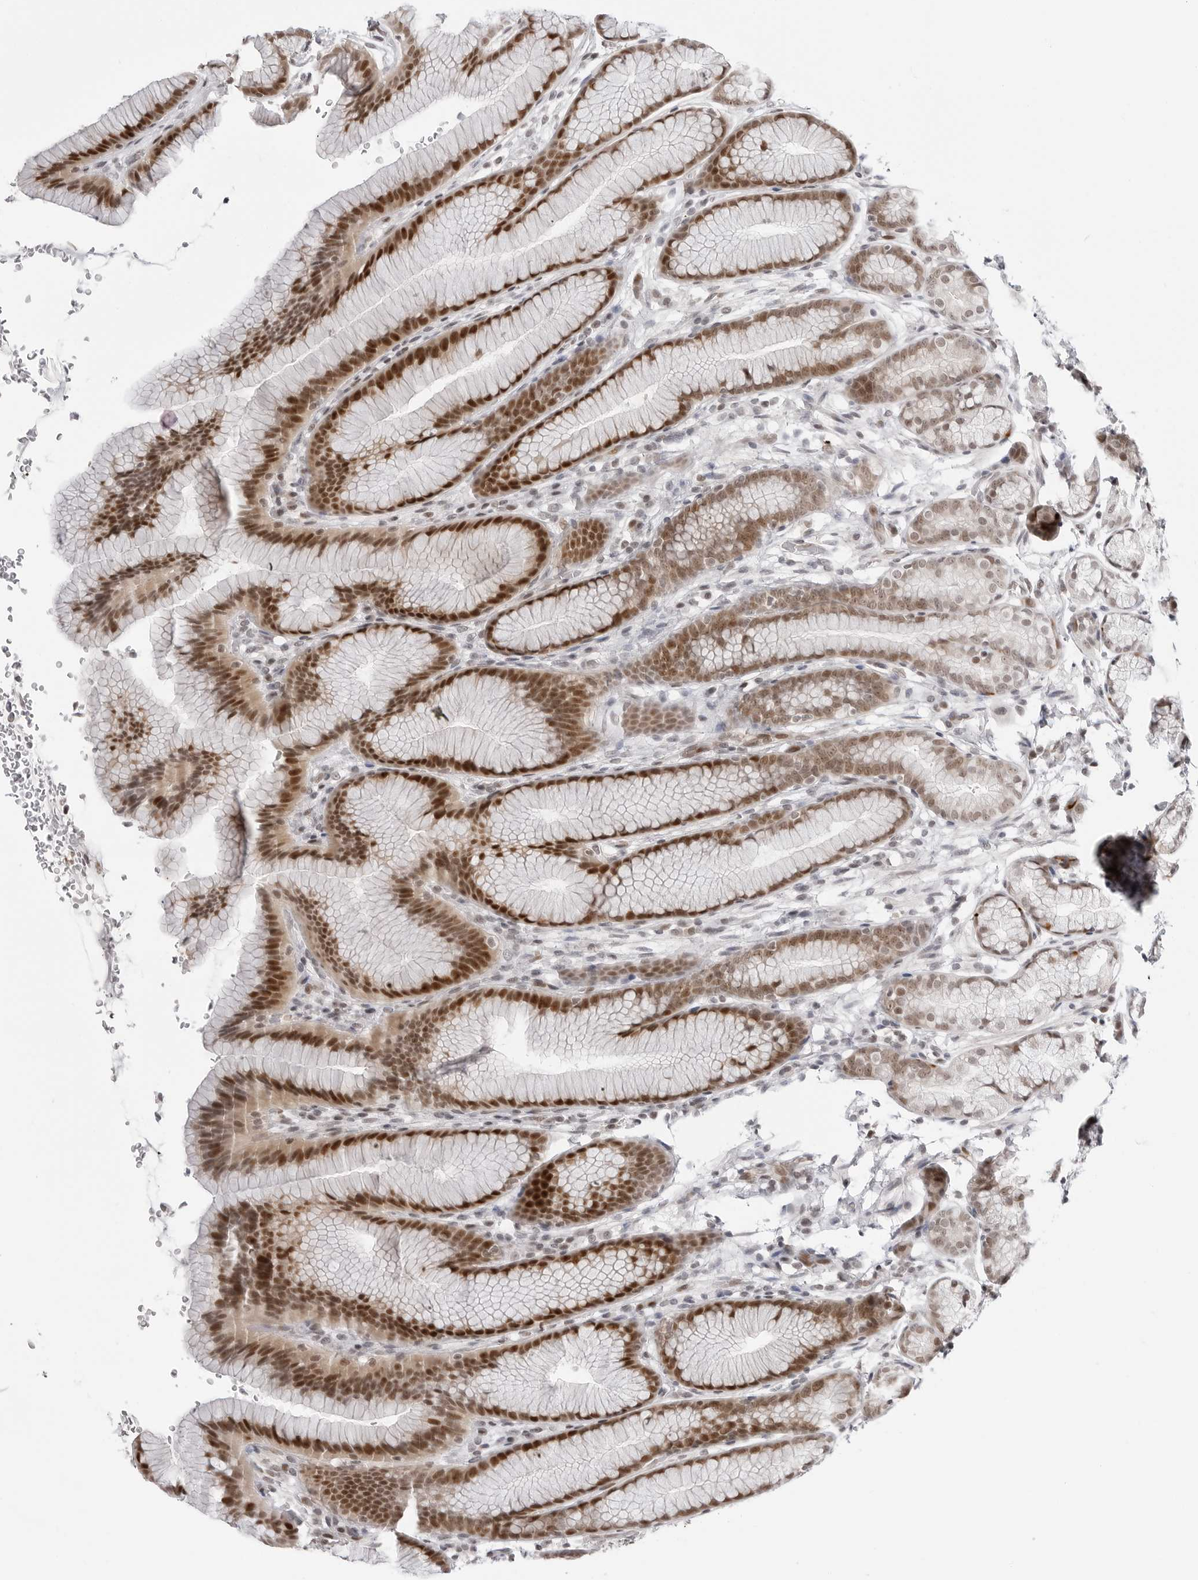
{"staining": {"intensity": "strong", "quantity": "25%-75%", "location": "nuclear"}, "tissue": "stomach", "cell_type": "Glandular cells", "image_type": "normal", "snomed": [{"axis": "morphology", "description": "Normal tissue, NOS"}, {"axis": "topography", "description": "Stomach"}], "caption": "Immunohistochemistry (DAB) staining of normal human stomach exhibits strong nuclear protein staining in about 25%-75% of glandular cells.", "gene": "C8orf33", "patient": {"sex": "male", "age": 42}}